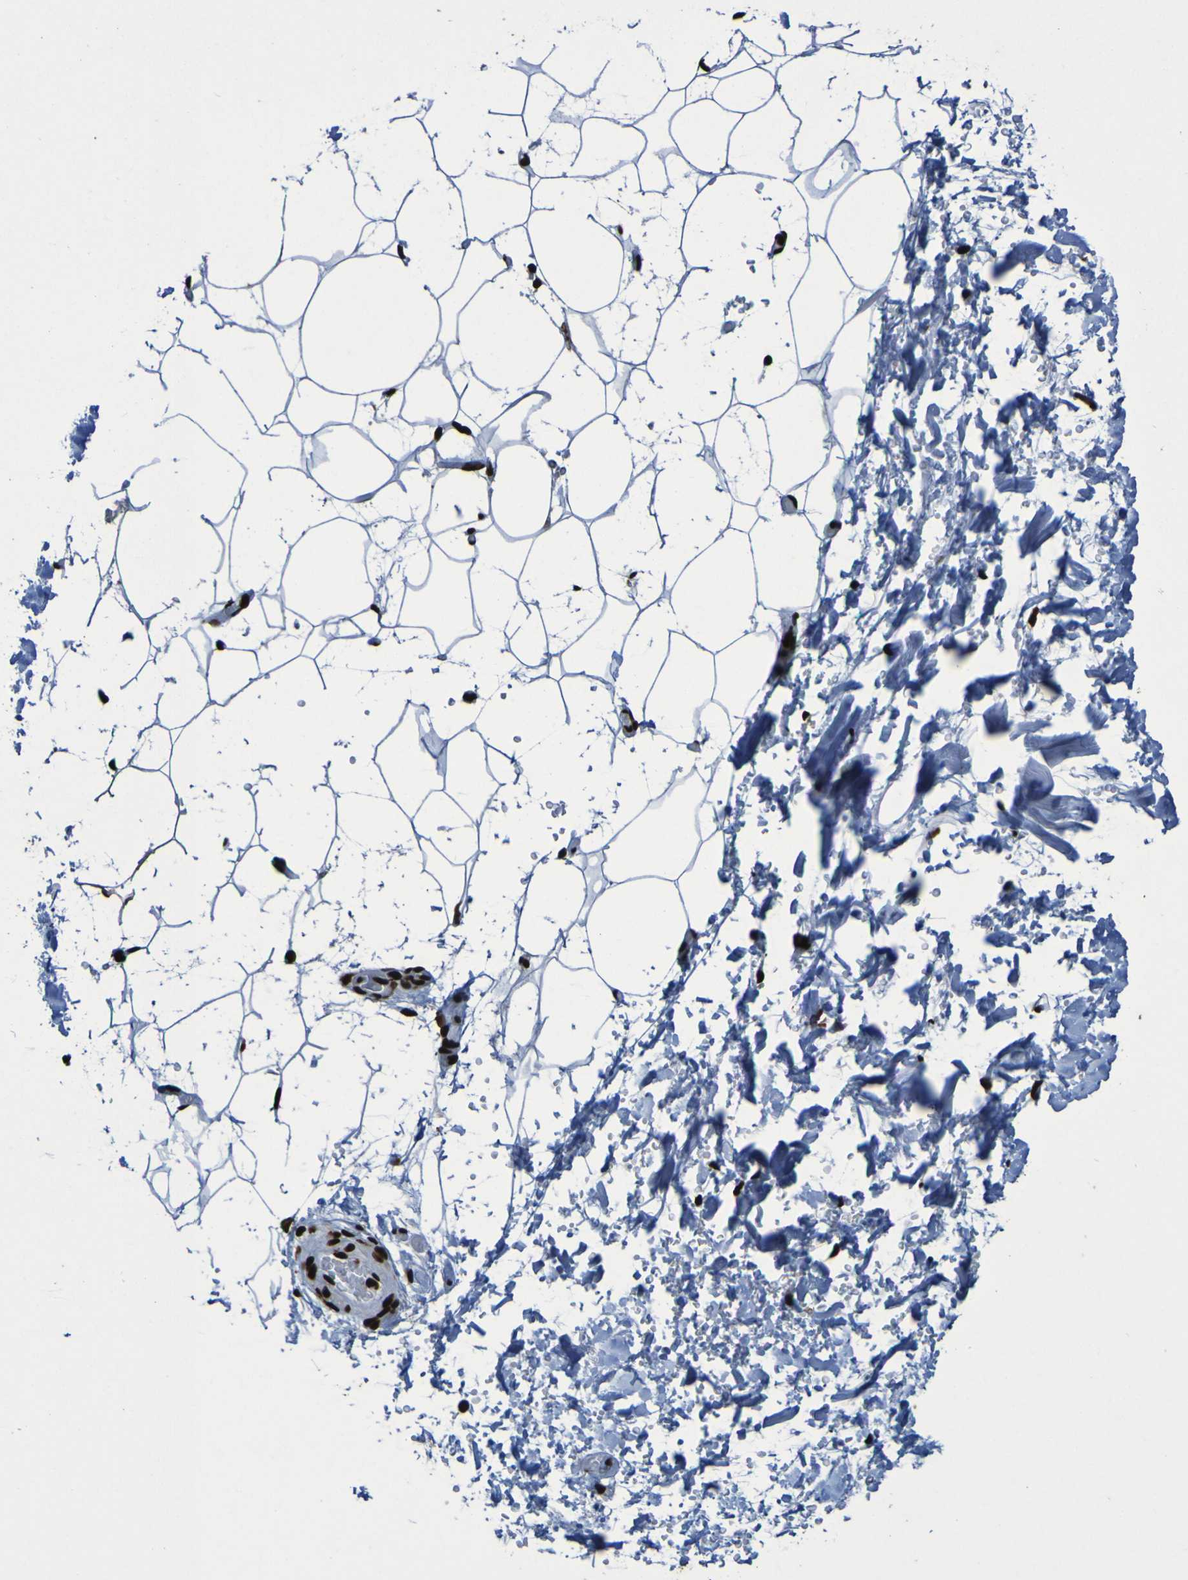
{"staining": {"intensity": "strong", "quantity": ">75%", "location": "nuclear"}, "tissue": "adipose tissue", "cell_type": "Adipocytes", "image_type": "normal", "snomed": [{"axis": "morphology", "description": "Normal tissue, NOS"}, {"axis": "topography", "description": "Soft tissue"}], "caption": "Adipose tissue stained with DAB immunohistochemistry shows high levels of strong nuclear positivity in about >75% of adipocytes. The staining was performed using DAB (3,3'-diaminobenzidine), with brown indicating positive protein expression. Nuclei are stained blue with hematoxylin.", "gene": "NPM1", "patient": {"sex": "male", "age": 72}}